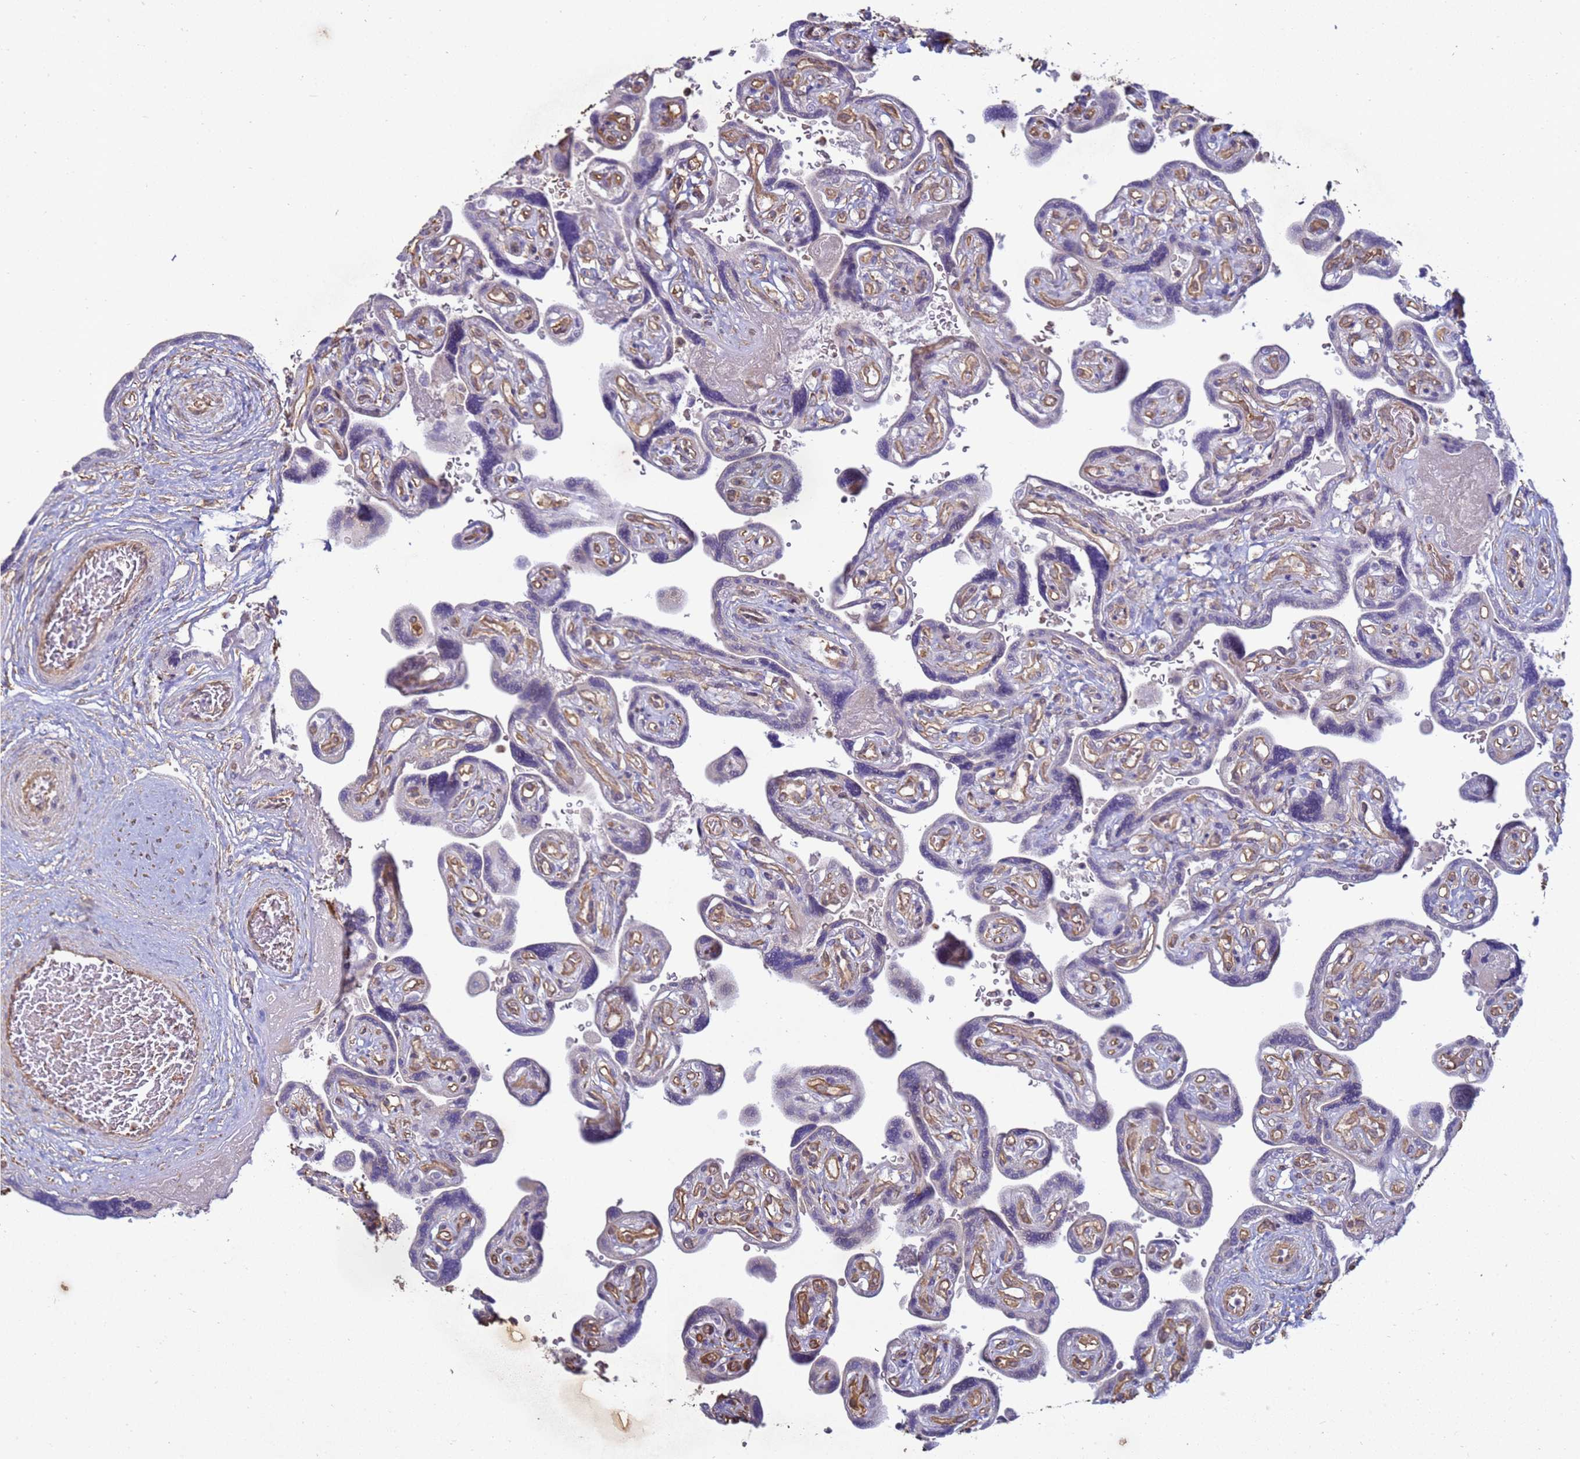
{"staining": {"intensity": "moderate", "quantity": "25%-75%", "location": "cytoplasmic/membranous"}, "tissue": "placenta", "cell_type": "Decidual cells", "image_type": "normal", "snomed": [{"axis": "morphology", "description": "Normal tissue, NOS"}, {"axis": "topography", "description": "Placenta"}], "caption": "Decidual cells show medium levels of moderate cytoplasmic/membranous staining in approximately 25%-75% of cells in normal placenta.", "gene": "SGIP1", "patient": {"sex": "female", "age": 32}}